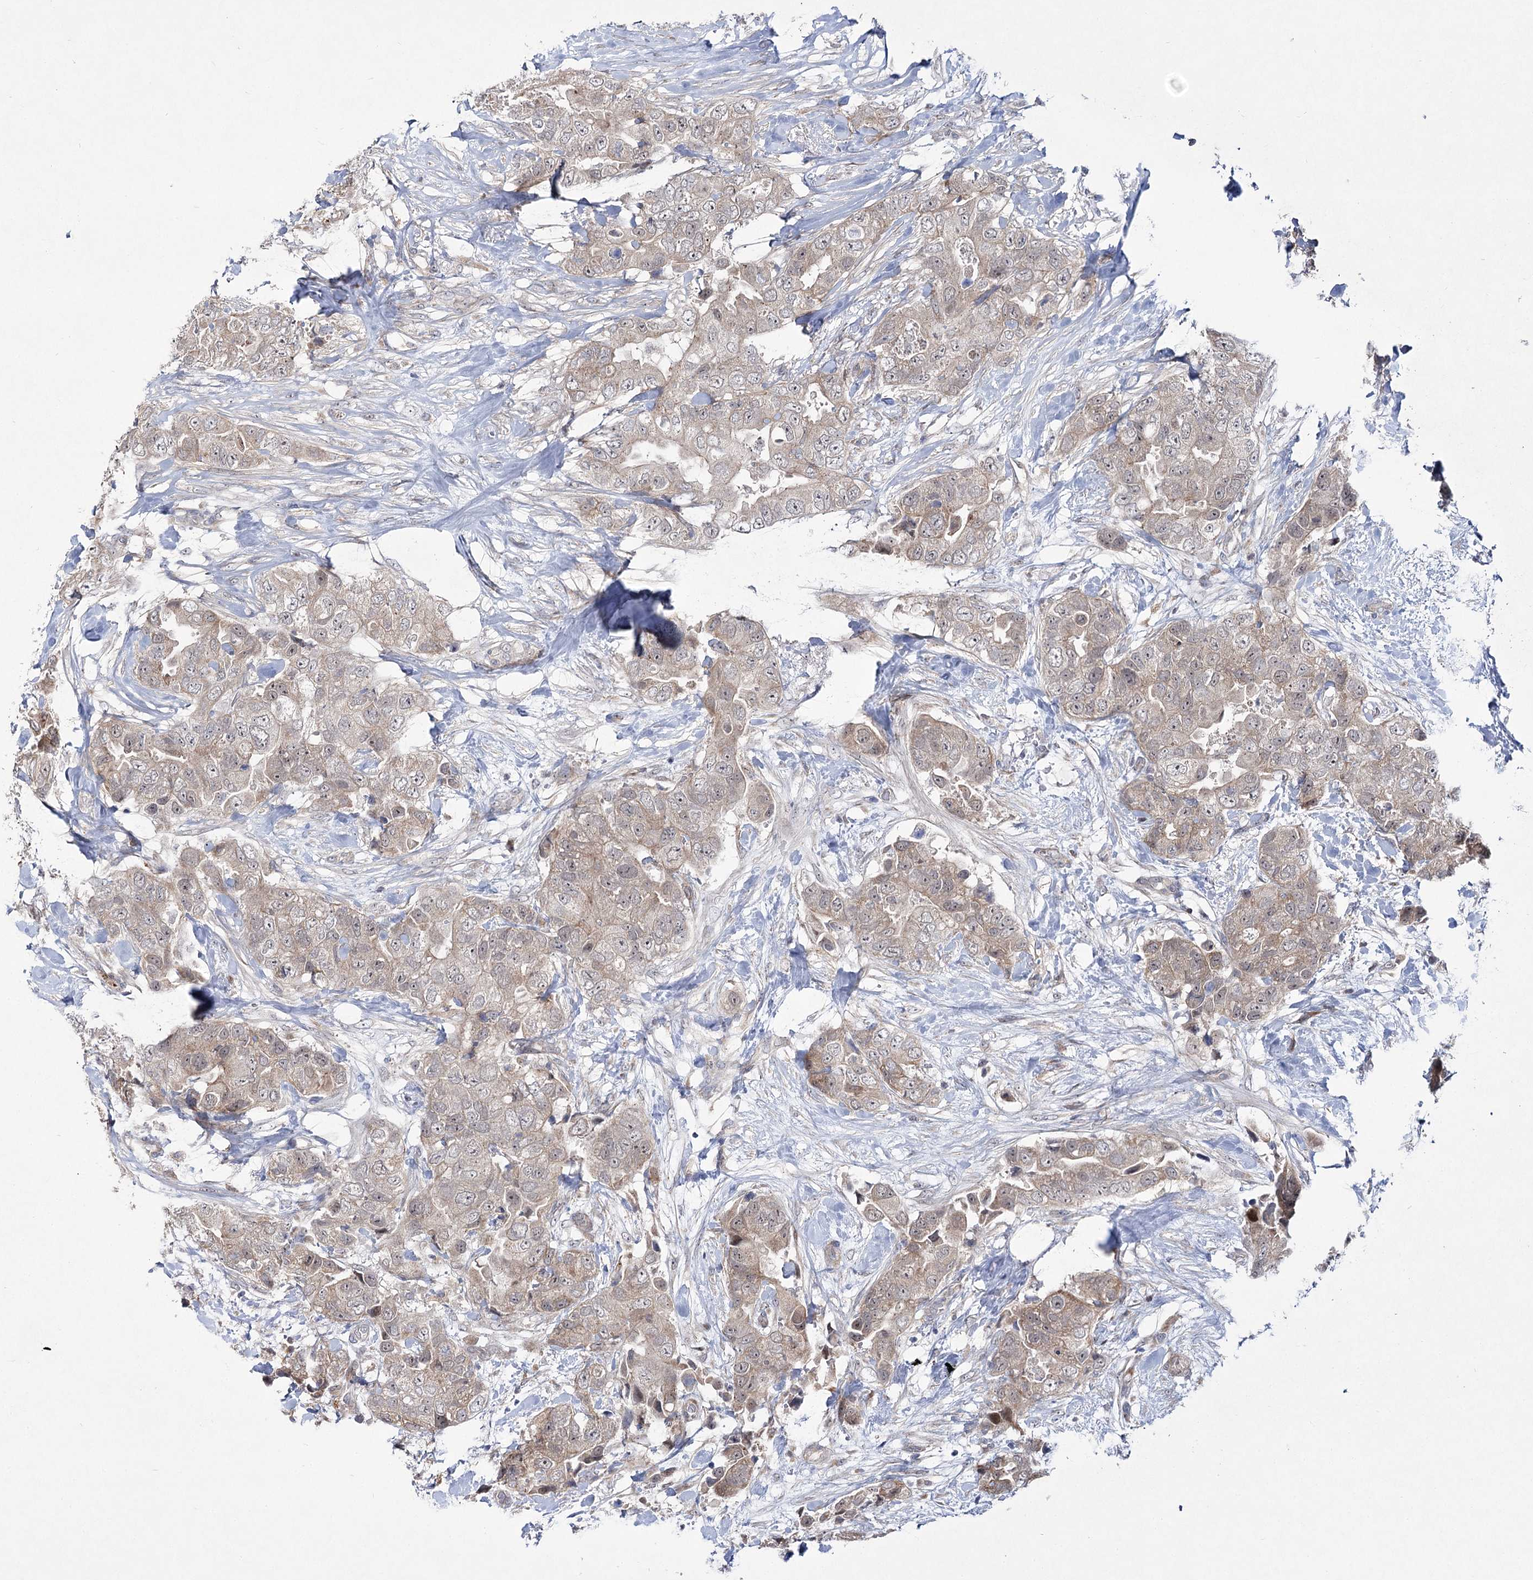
{"staining": {"intensity": "moderate", "quantity": "<25%", "location": "cytoplasmic/membranous"}, "tissue": "breast cancer", "cell_type": "Tumor cells", "image_type": "cancer", "snomed": [{"axis": "morphology", "description": "Duct carcinoma"}, {"axis": "topography", "description": "Breast"}], "caption": "There is low levels of moderate cytoplasmic/membranous positivity in tumor cells of invasive ductal carcinoma (breast), as demonstrated by immunohistochemical staining (brown color).", "gene": "ARHGAP32", "patient": {"sex": "female", "age": 62}}